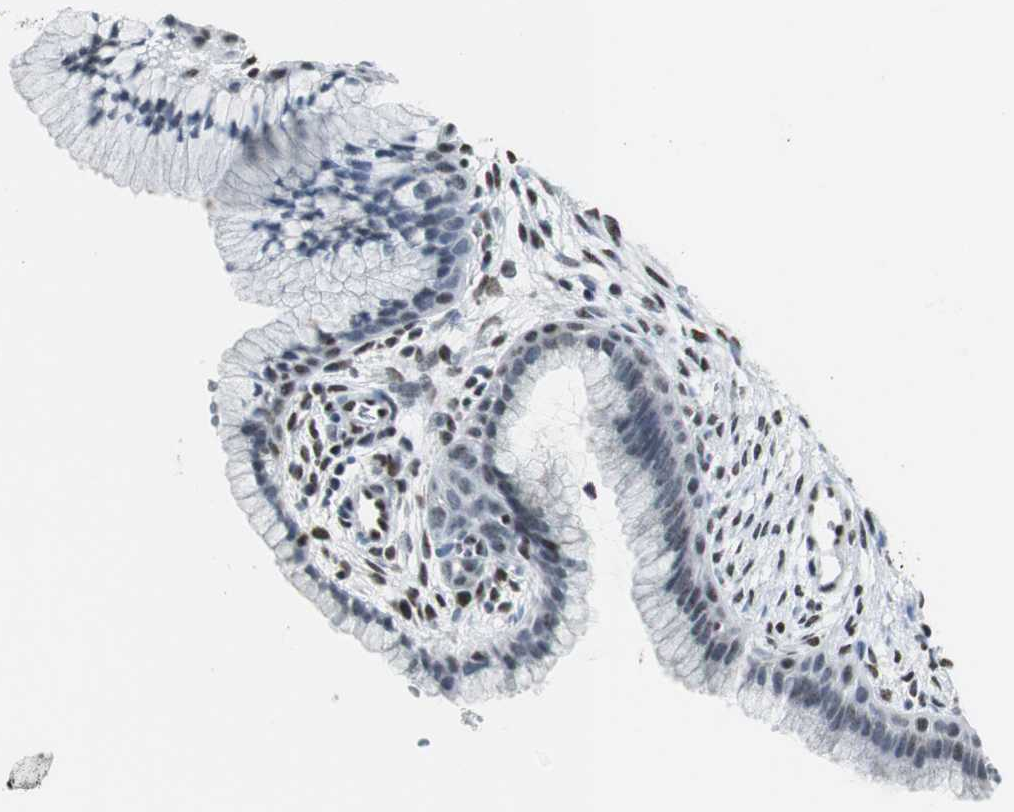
{"staining": {"intensity": "weak", "quantity": "<25%", "location": "nuclear"}, "tissue": "cervix", "cell_type": "Glandular cells", "image_type": "normal", "snomed": [{"axis": "morphology", "description": "Normal tissue, NOS"}, {"axis": "topography", "description": "Cervix"}], "caption": "DAB immunohistochemical staining of unremarkable cervix exhibits no significant staining in glandular cells. (Stains: DAB (3,3'-diaminobenzidine) IHC with hematoxylin counter stain, Microscopy: brightfield microscopy at high magnification).", "gene": "RBBP4", "patient": {"sex": "female", "age": 39}}